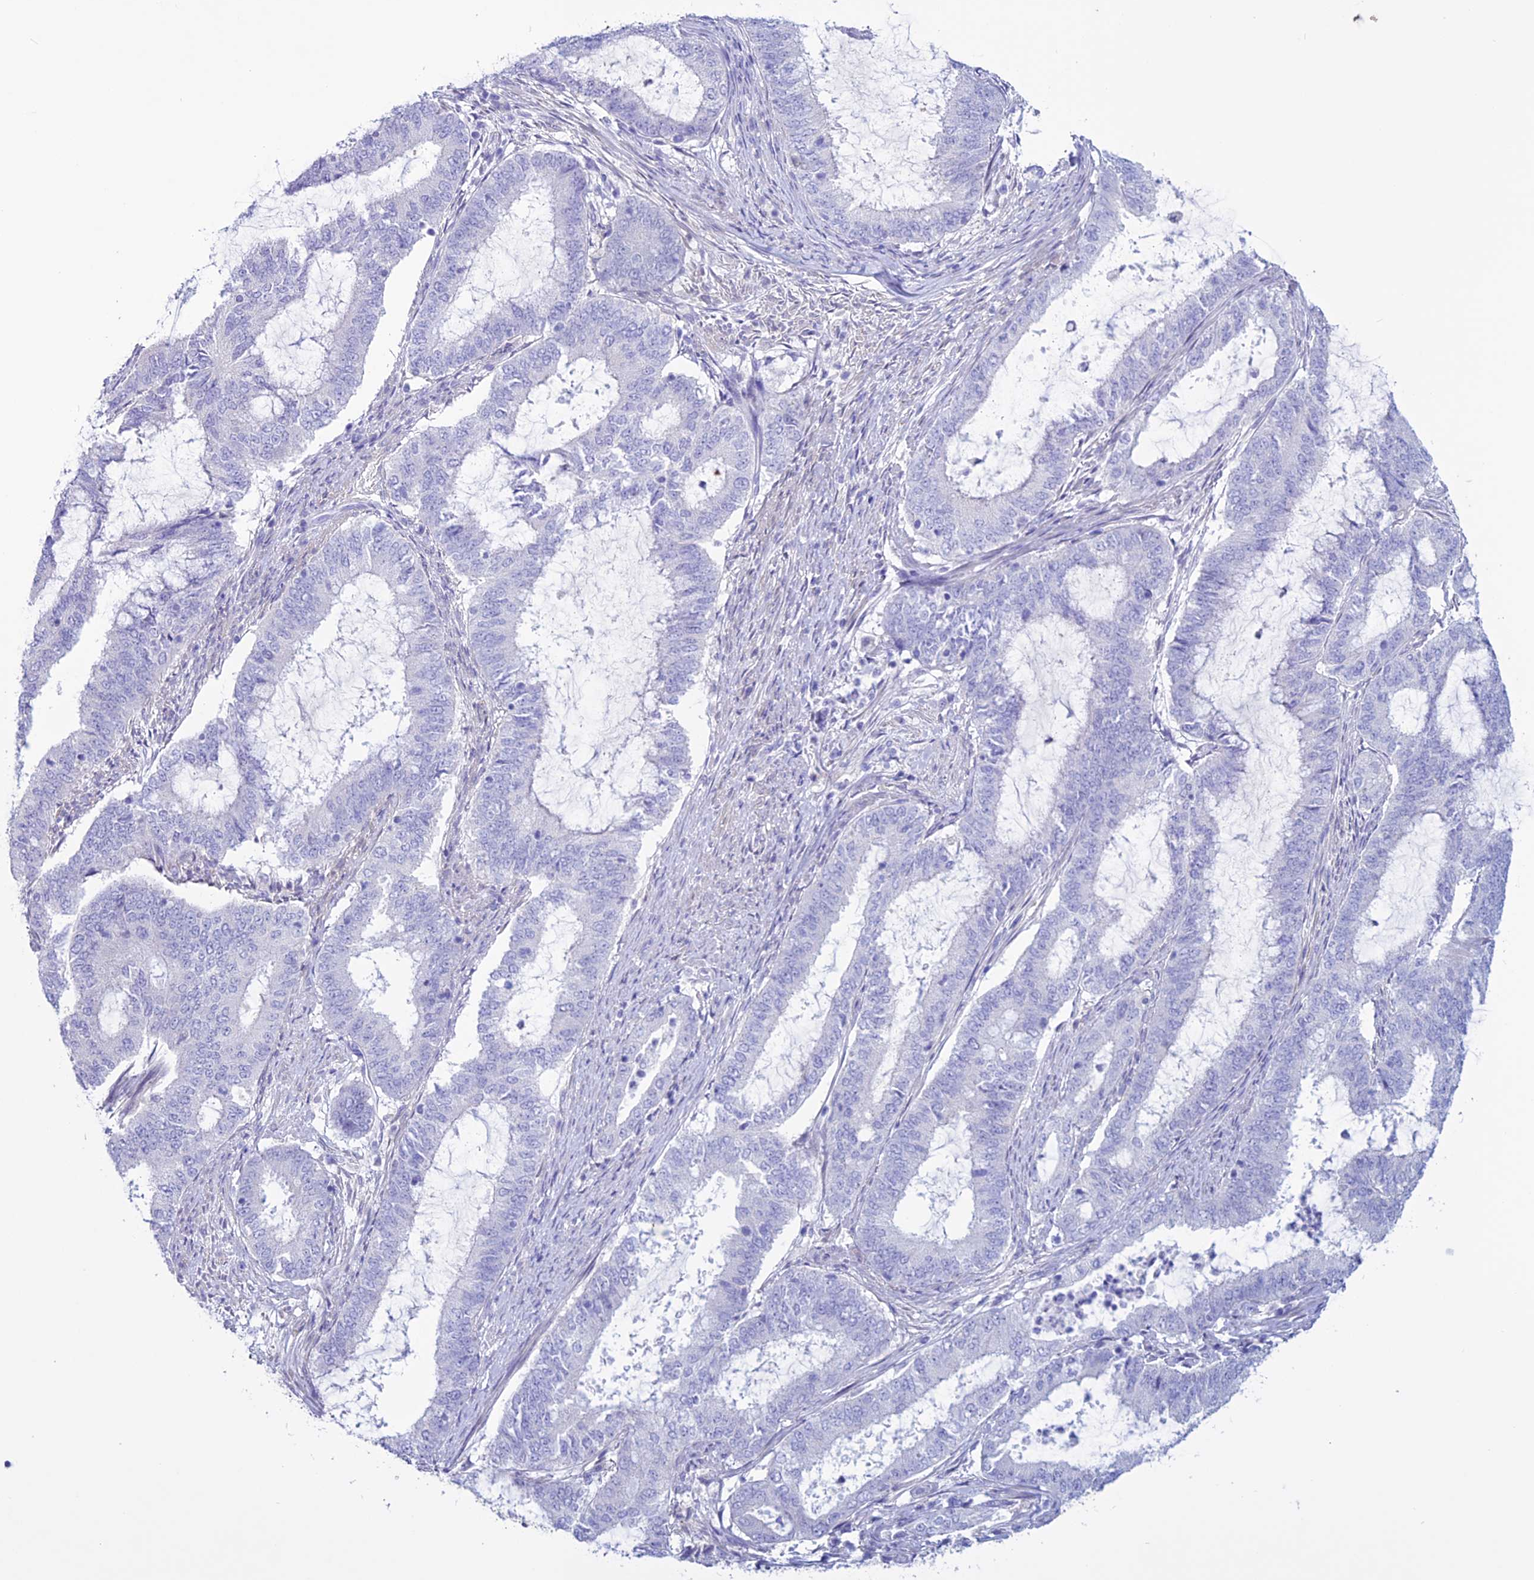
{"staining": {"intensity": "negative", "quantity": "none", "location": "none"}, "tissue": "endometrial cancer", "cell_type": "Tumor cells", "image_type": "cancer", "snomed": [{"axis": "morphology", "description": "Adenocarcinoma, NOS"}, {"axis": "topography", "description": "Endometrium"}], "caption": "The immunohistochemistry (IHC) photomicrograph has no significant expression in tumor cells of endometrial cancer (adenocarcinoma) tissue. Brightfield microscopy of IHC stained with DAB (3,3'-diaminobenzidine) (brown) and hematoxylin (blue), captured at high magnification.", "gene": "CLEC2L", "patient": {"sex": "female", "age": 51}}